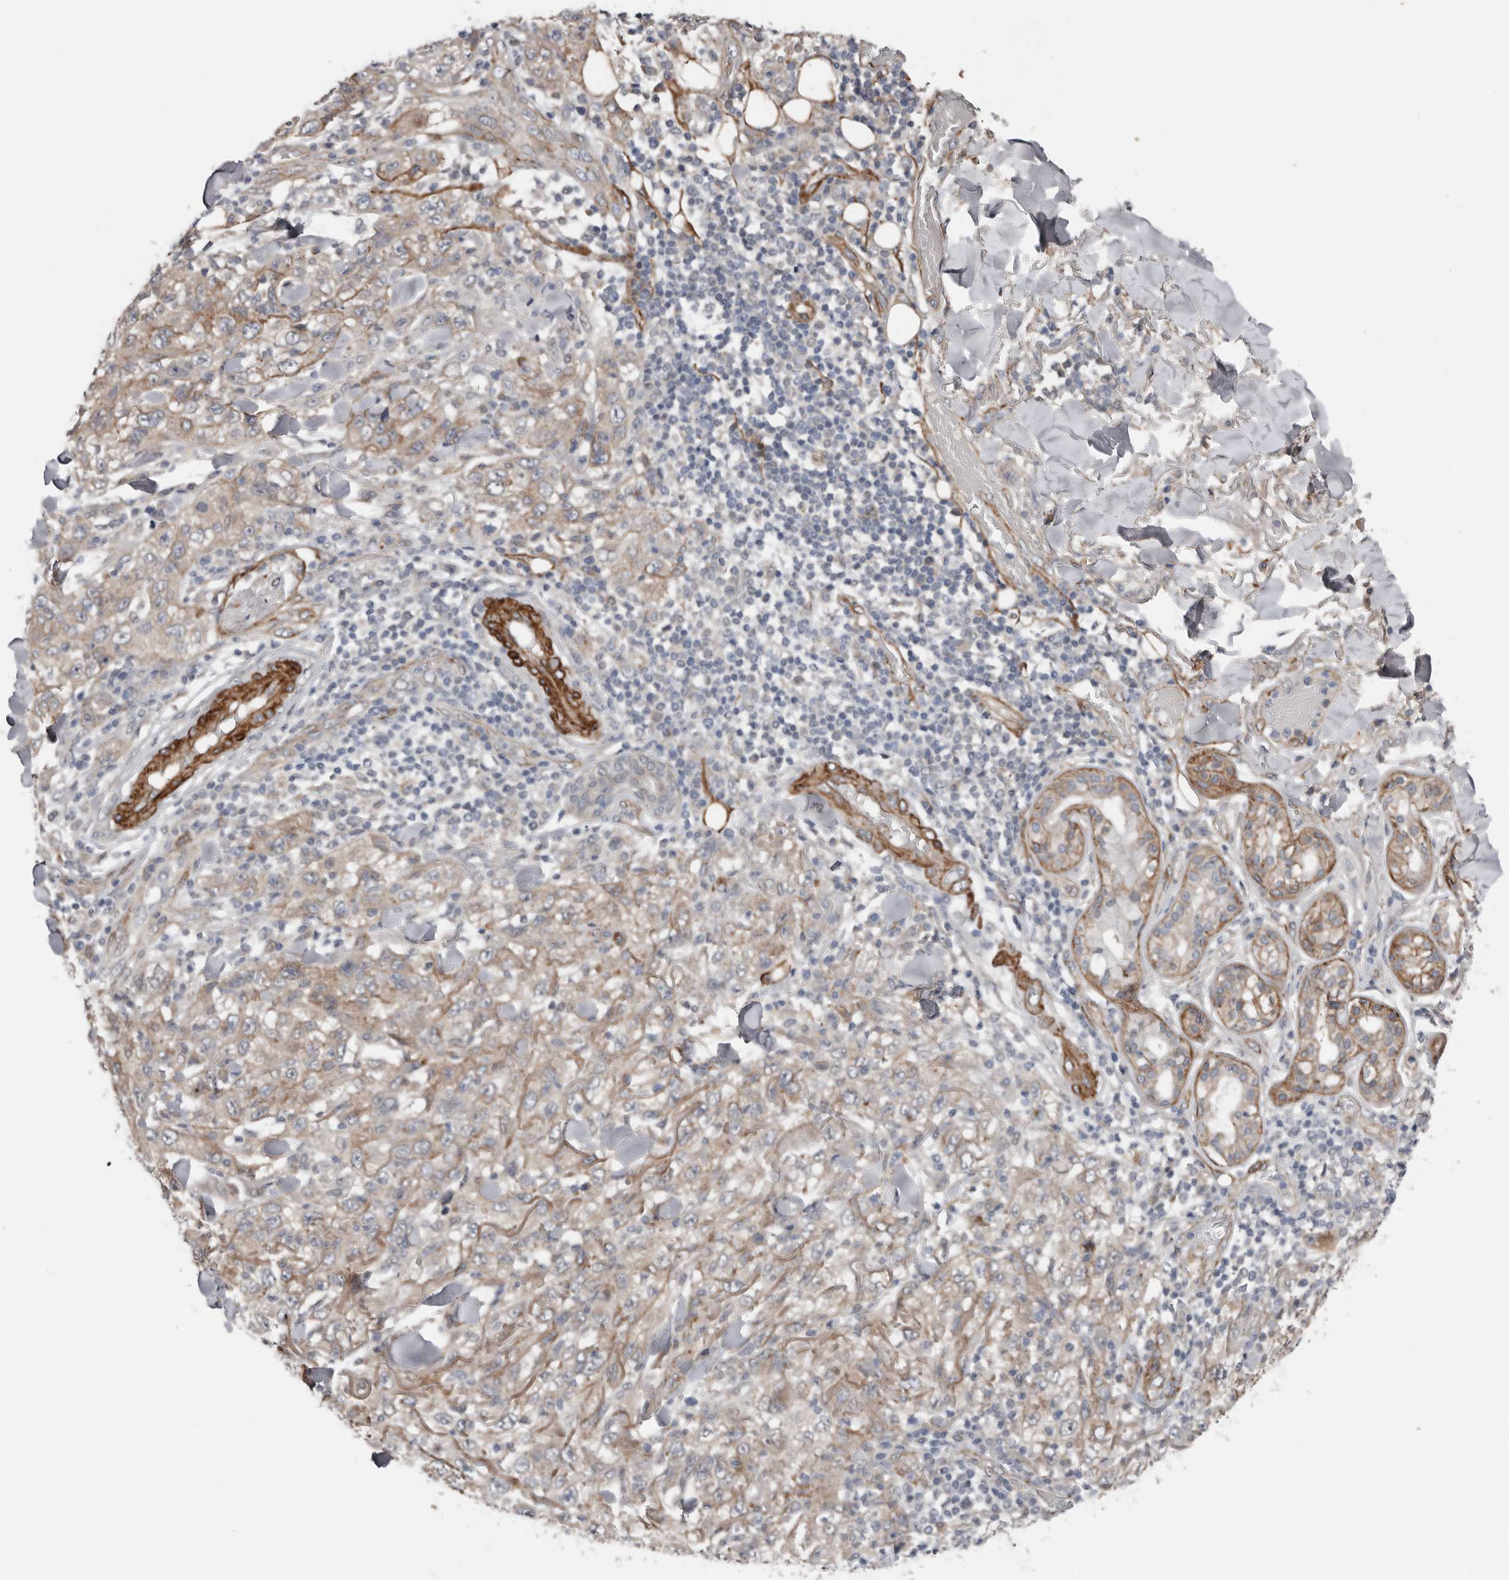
{"staining": {"intensity": "moderate", "quantity": "25%-75%", "location": "cytoplasmic/membranous"}, "tissue": "skin cancer", "cell_type": "Tumor cells", "image_type": "cancer", "snomed": [{"axis": "morphology", "description": "Squamous cell carcinoma, NOS"}, {"axis": "topography", "description": "Skin"}], "caption": "Moderate cytoplasmic/membranous staining for a protein is seen in approximately 25%-75% of tumor cells of skin cancer using immunohistochemistry.", "gene": "RANBP17", "patient": {"sex": "female", "age": 88}}